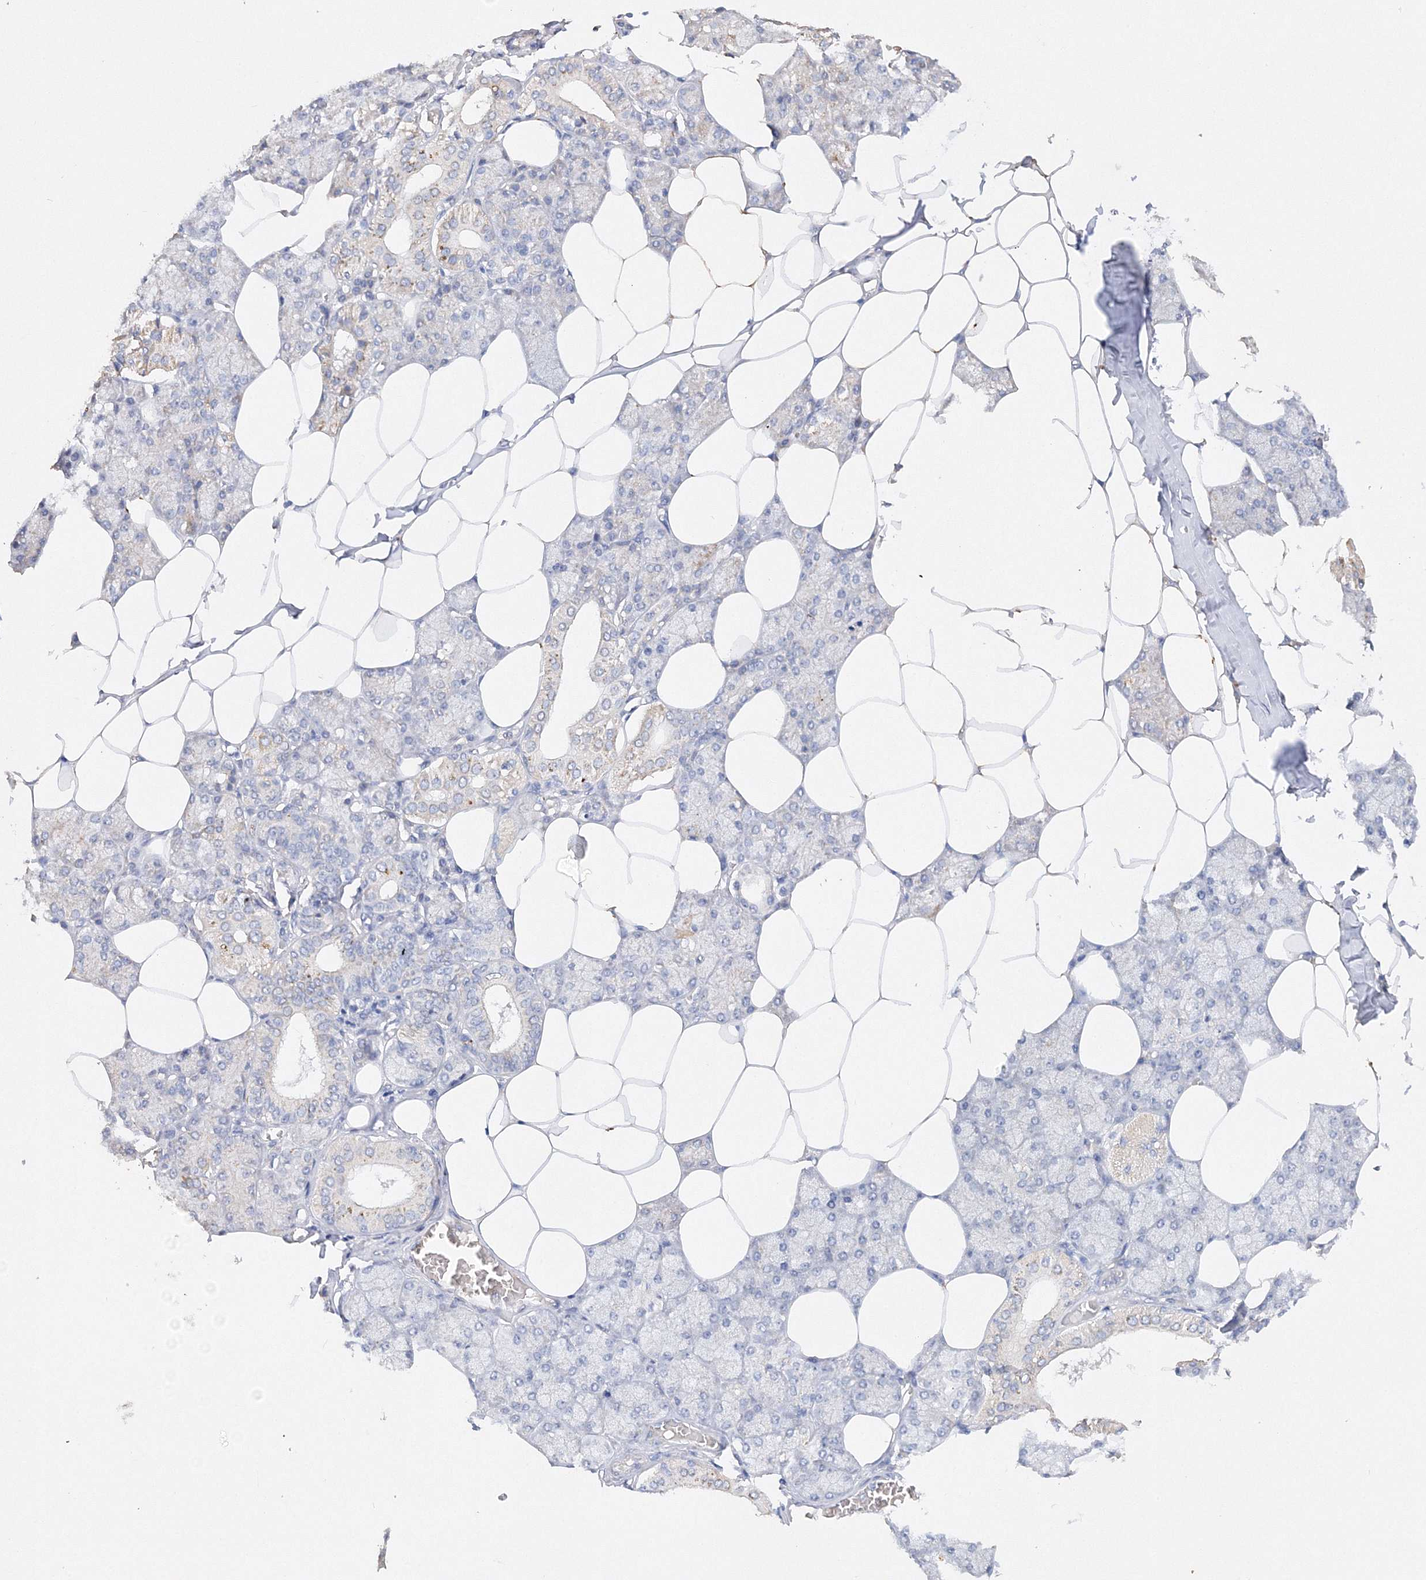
{"staining": {"intensity": "negative", "quantity": "none", "location": "none"}, "tissue": "salivary gland", "cell_type": "Glandular cells", "image_type": "normal", "snomed": [{"axis": "morphology", "description": "Normal tissue, NOS"}, {"axis": "topography", "description": "Salivary gland"}], "caption": "This is an IHC photomicrograph of normal human salivary gland. There is no expression in glandular cells.", "gene": "GLS", "patient": {"sex": "male", "age": 62}}